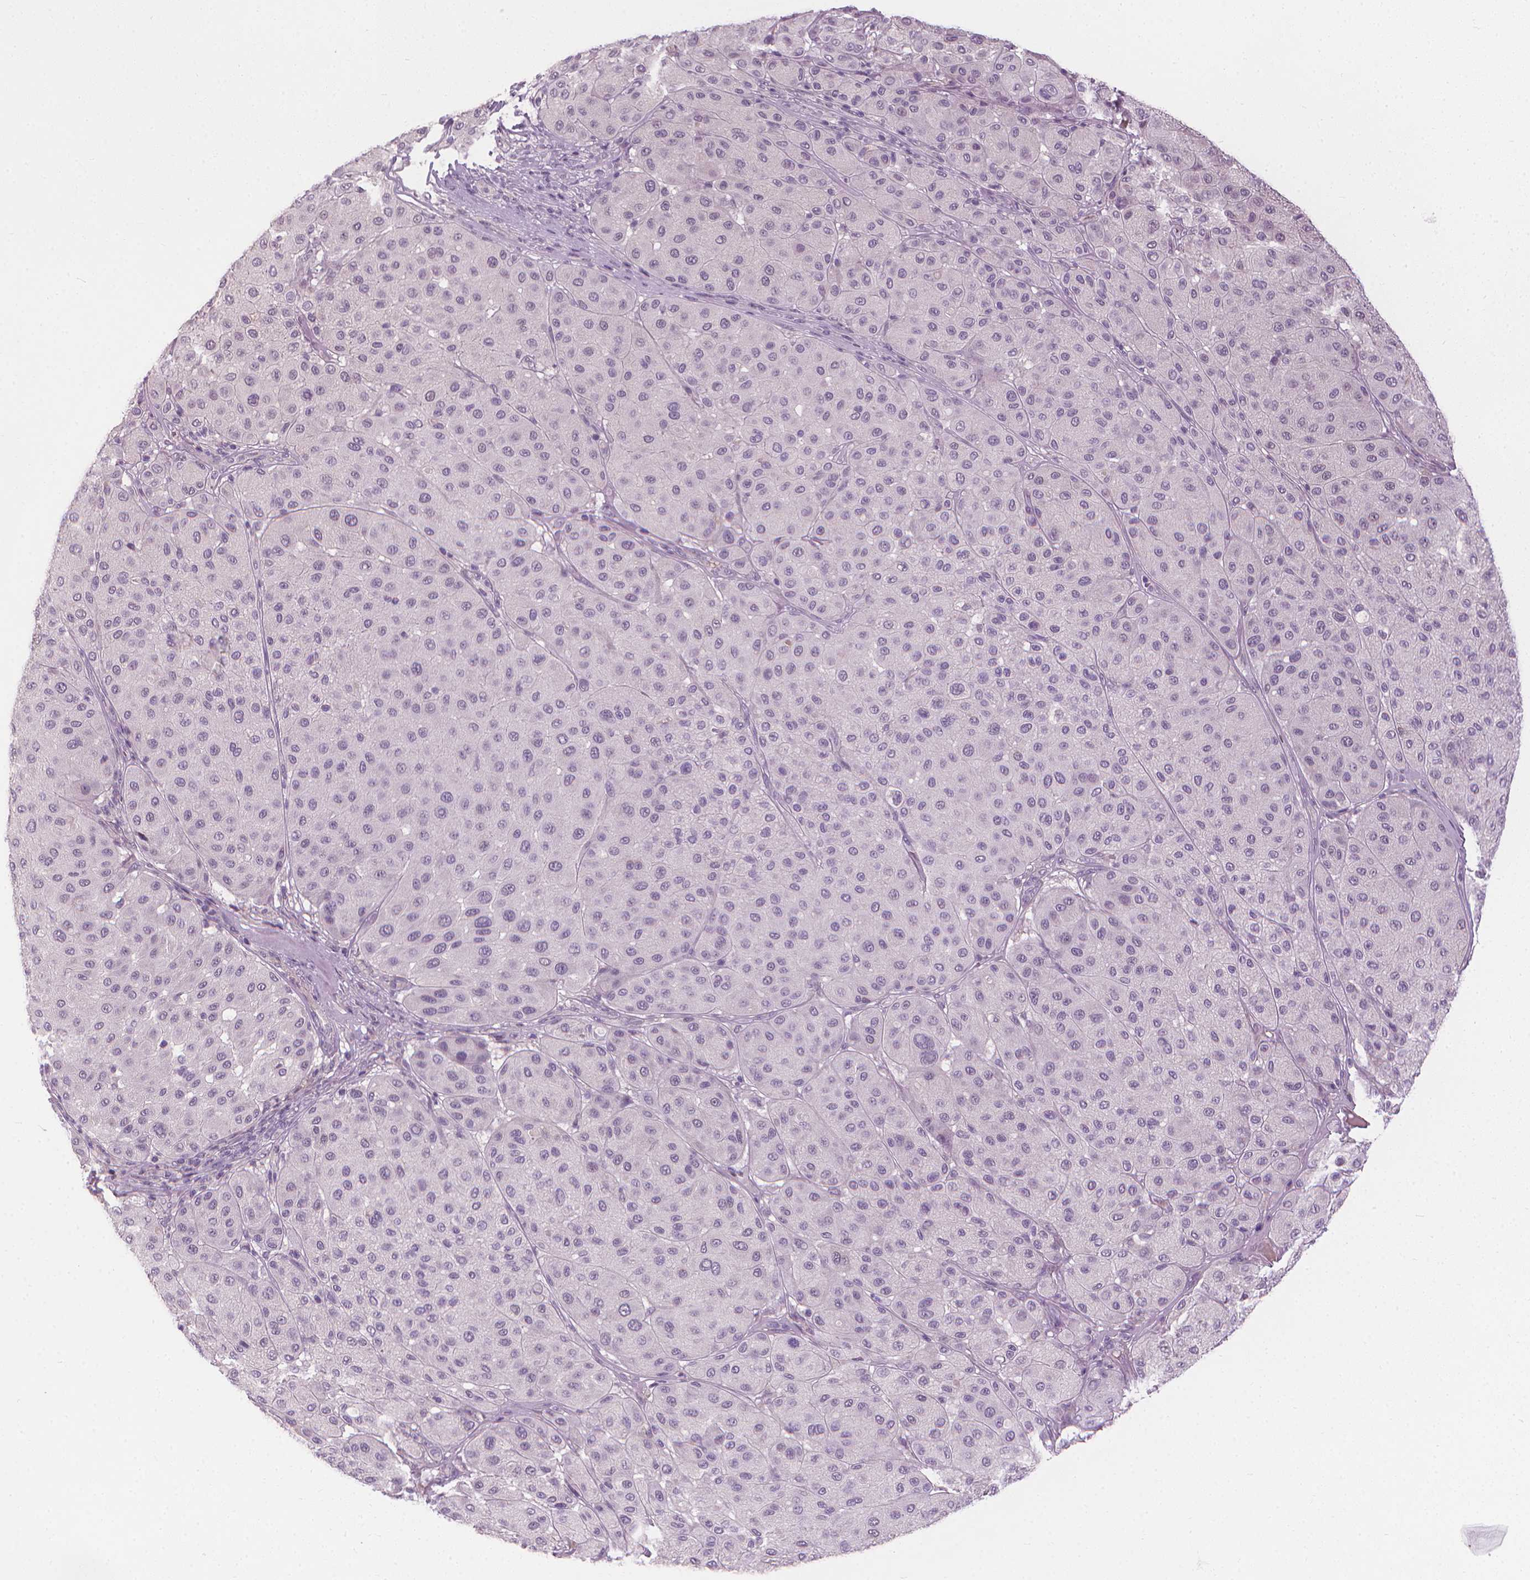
{"staining": {"intensity": "negative", "quantity": "none", "location": "none"}, "tissue": "melanoma", "cell_type": "Tumor cells", "image_type": "cancer", "snomed": [{"axis": "morphology", "description": "Malignant melanoma, Metastatic site"}, {"axis": "topography", "description": "Smooth muscle"}], "caption": "This is an immunohistochemistry image of human malignant melanoma (metastatic site). There is no positivity in tumor cells.", "gene": "SAXO2", "patient": {"sex": "male", "age": 41}}